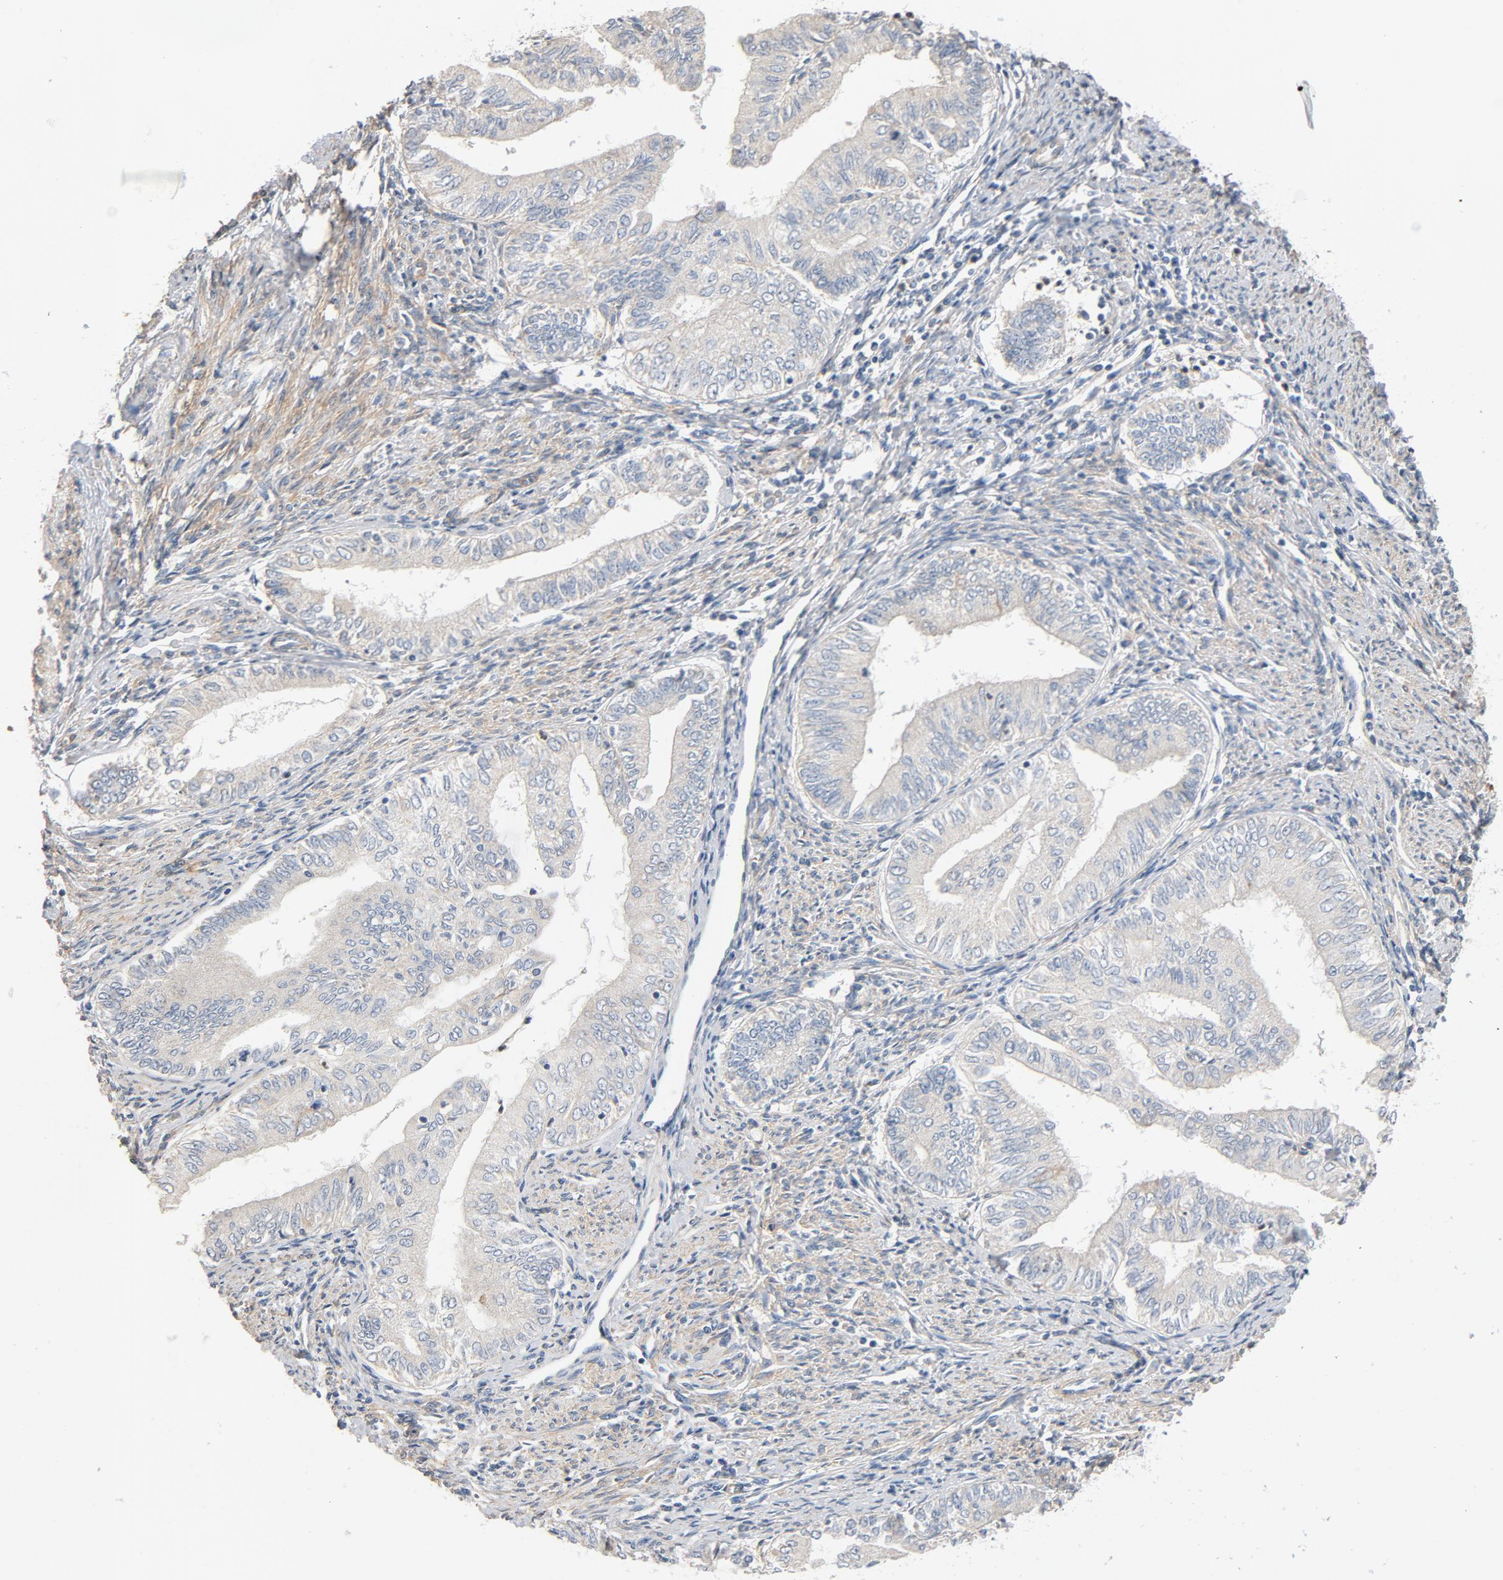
{"staining": {"intensity": "negative", "quantity": "none", "location": "none"}, "tissue": "endometrial cancer", "cell_type": "Tumor cells", "image_type": "cancer", "snomed": [{"axis": "morphology", "description": "Adenocarcinoma, NOS"}, {"axis": "topography", "description": "Endometrium"}], "caption": "Endometrial cancer (adenocarcinoma) was stained to show a protein in brown. There is no significant positivity in tumor cells. The staining is performed using DAB (3,3'-diaminobenzidine) brown chromogen with nuclei counter-stained in using hematoxylin.", "gene": "ILK", "patient": {"sex": "female", "age": 66}}